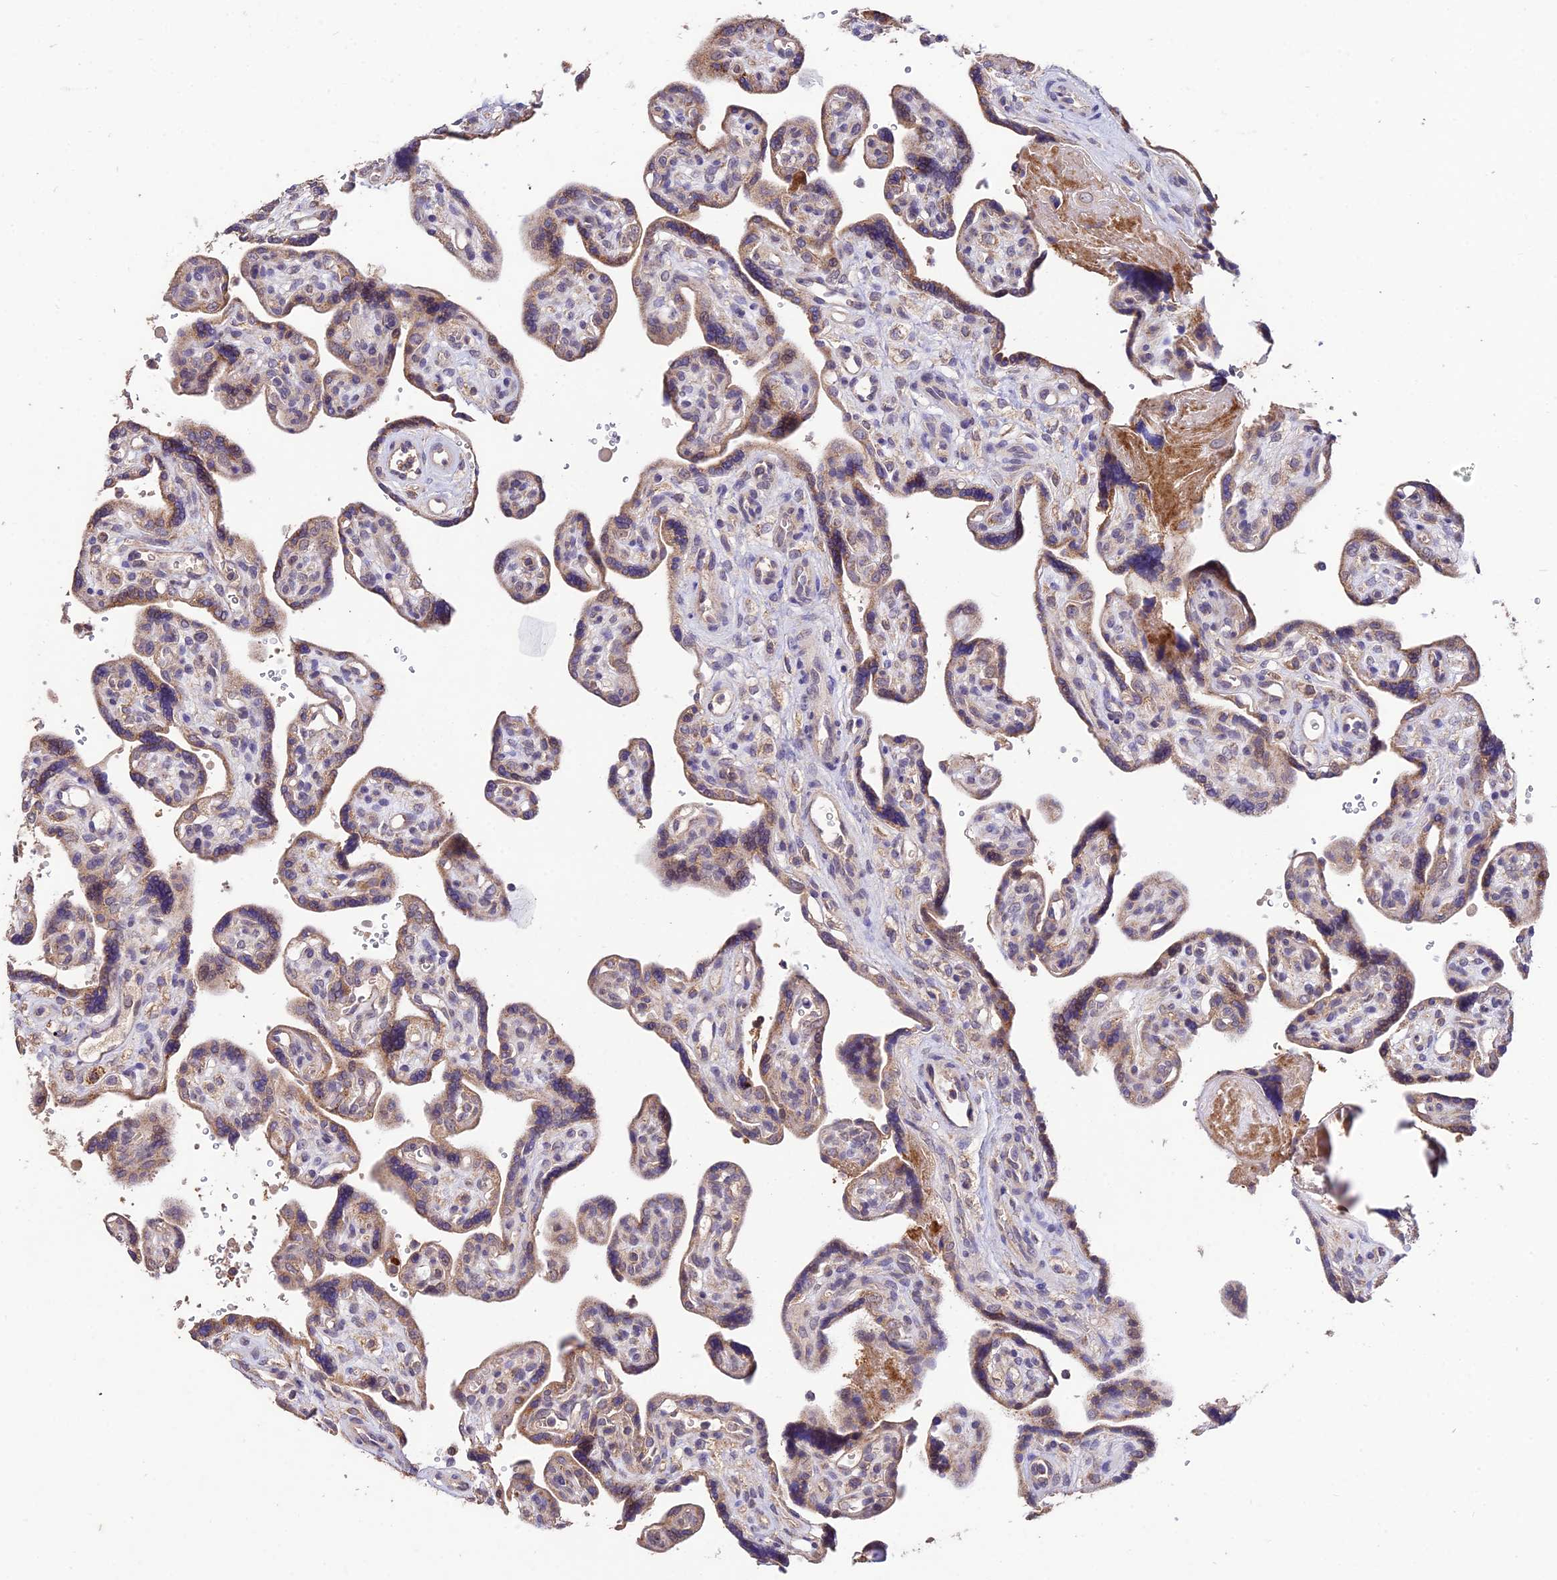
{"staining": {"intensity": "moderate", "quantity": ">75%", "location": "cytoplasmic/membranous"}, "tissue": "placenta", "cell_type": "Trophoblastic cells", "image_type": "normal", "snomed": [{"axis": "morphology", "description": "Normal tissue, NOS"}, {"axis": "topography", "description": "Placenta"}], "caption": "Immunohistochemical staining of normal human placenta exhibits medium levels of moderate cytoplasmic/membranous positivity in approximately >75% of trophoblastic cells. The protein of interest is stained brown, and the nuclei are stained in blue (DAB IHC with brightfield microscopy, high magnification).", "gene": "SDHD", "patient": {"sex": "female", "age": 39}}